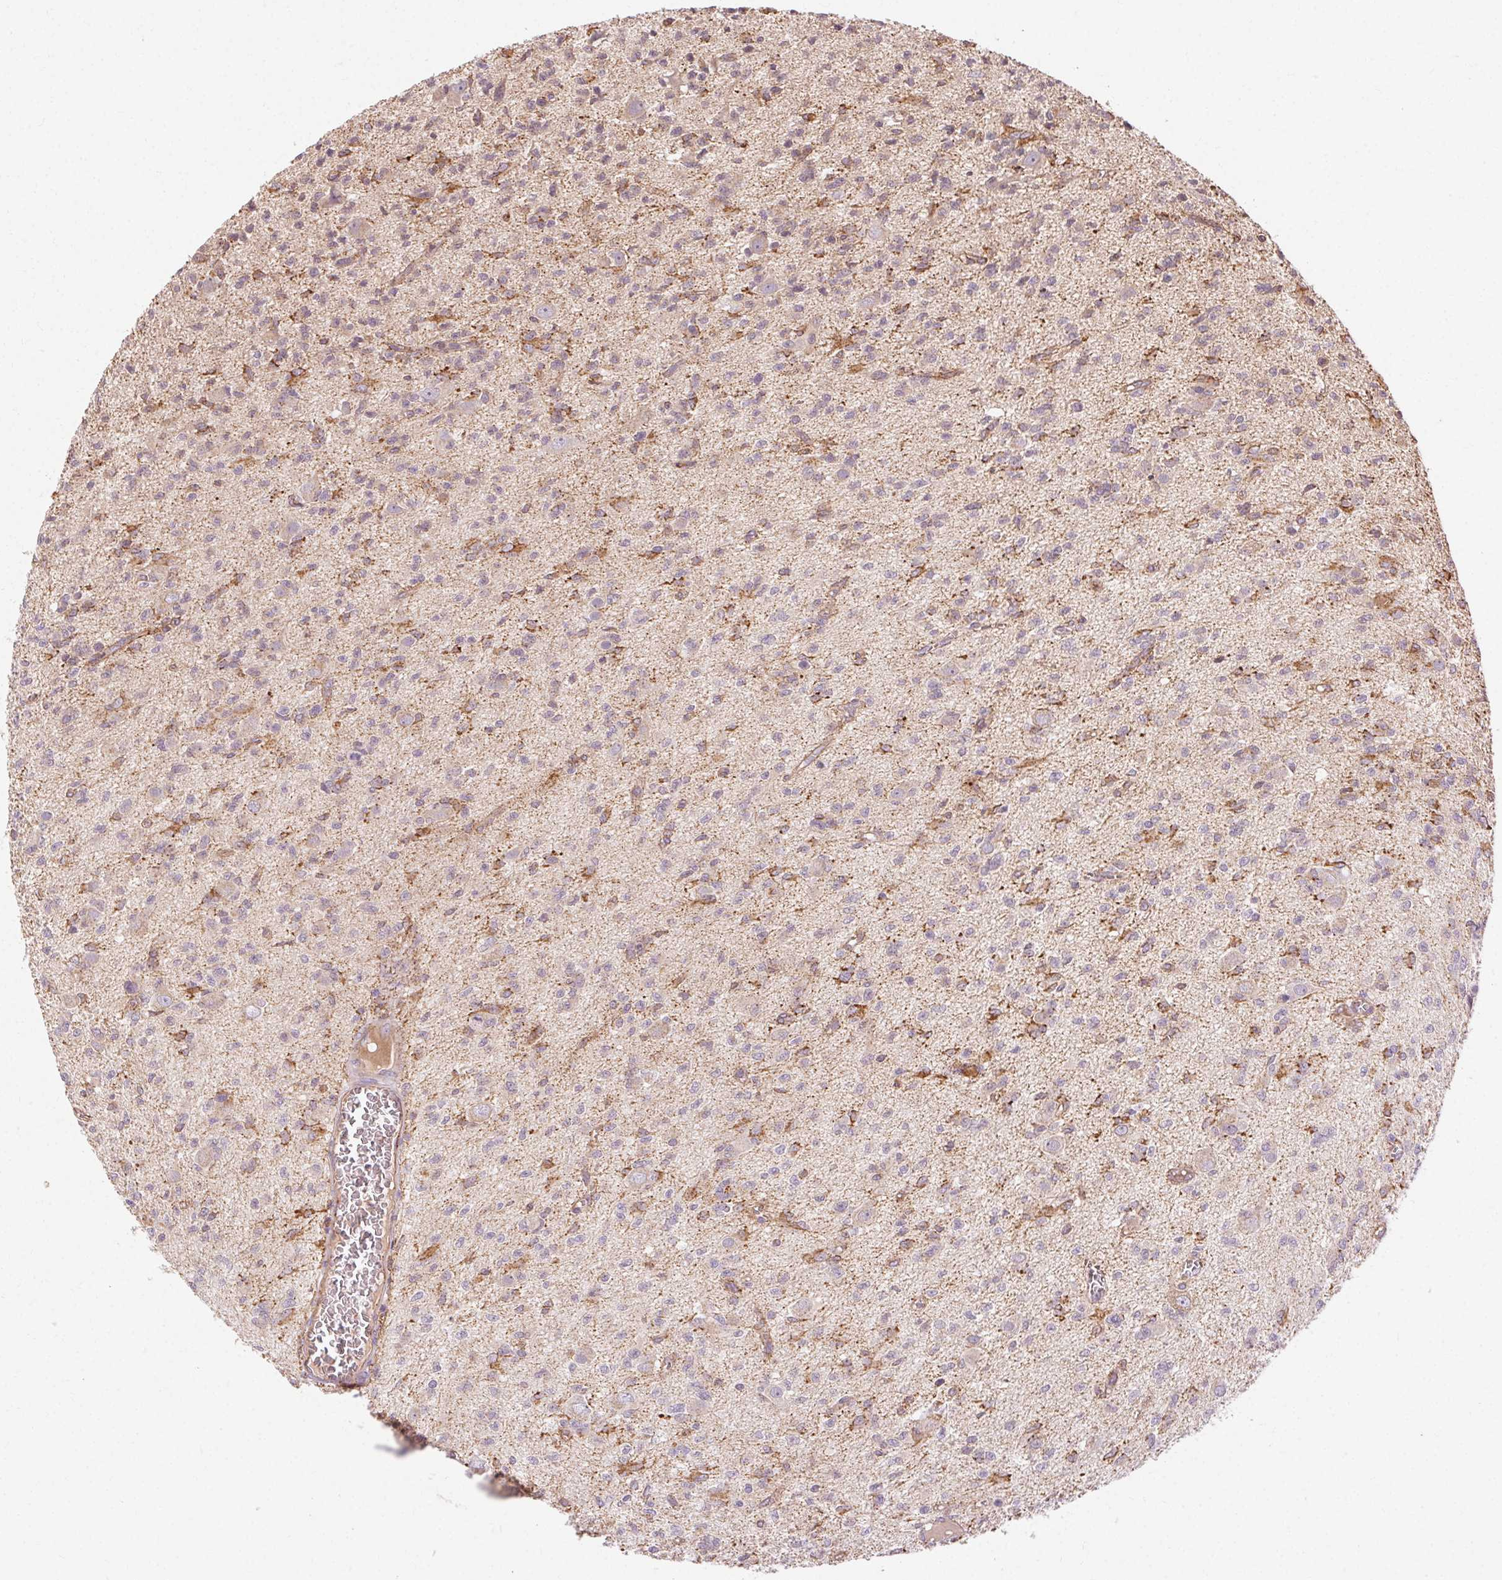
{"staining": {"intensity": "negative", "quantity": "none", "location": "none"}, "tissue": "glioma", "cell_type": "Tumor cells", "image_type": "cancer", "snomed": [{"axis": "morphology", "description": "Glioma, malignant, Low grade"}, {"axis": "topography", "description": "Brain"}], "caption": "Malignant low-grade glioma was stained to show a protein in brown. There is no significant staining in tumor cells.", "gene": "REP15", "patient": {"sex": "male", "age": 64}}